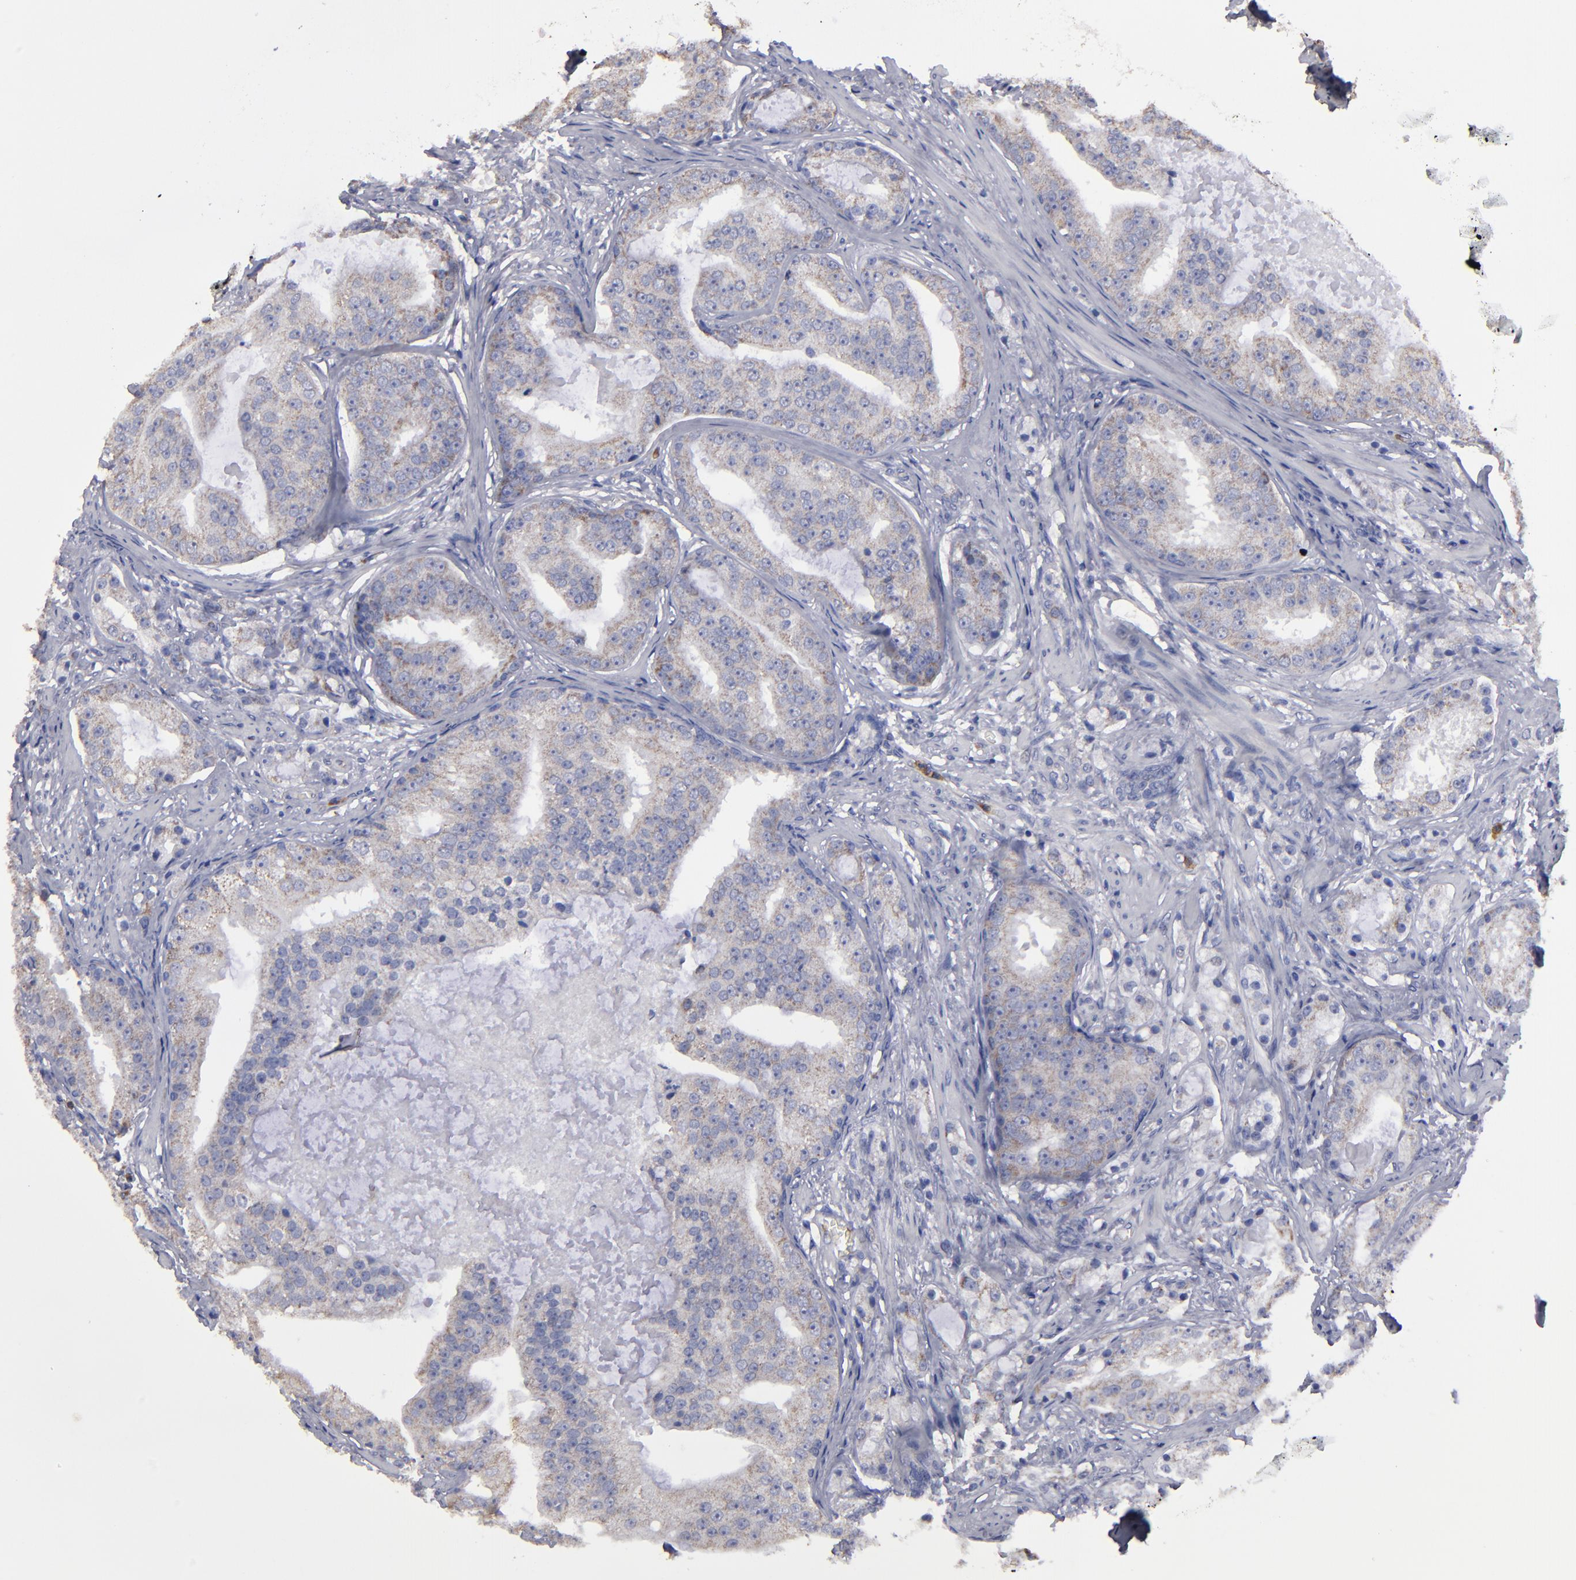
{"staining": {"intensity": "weak", "quantity": ">75%", "location": "cytoplasmic/membranous"}, "tissue": "prostate cancer", "cell_type": "Tumor cells", "image_type": "cancer", "snomed": [{"axis": "morphology", "description": "Adenocarcinoma, High grade"}, {"axis": "topography", "description": "Prostate"}], "caption": "Protein expression analysis of human high-grade adenocarcinoma (prostate) reveals weak cytoplasmic/membranous expression in about >75% of tumor cells.", "gene": "FGR", "patient": {"sex": "male", "age": 68}}